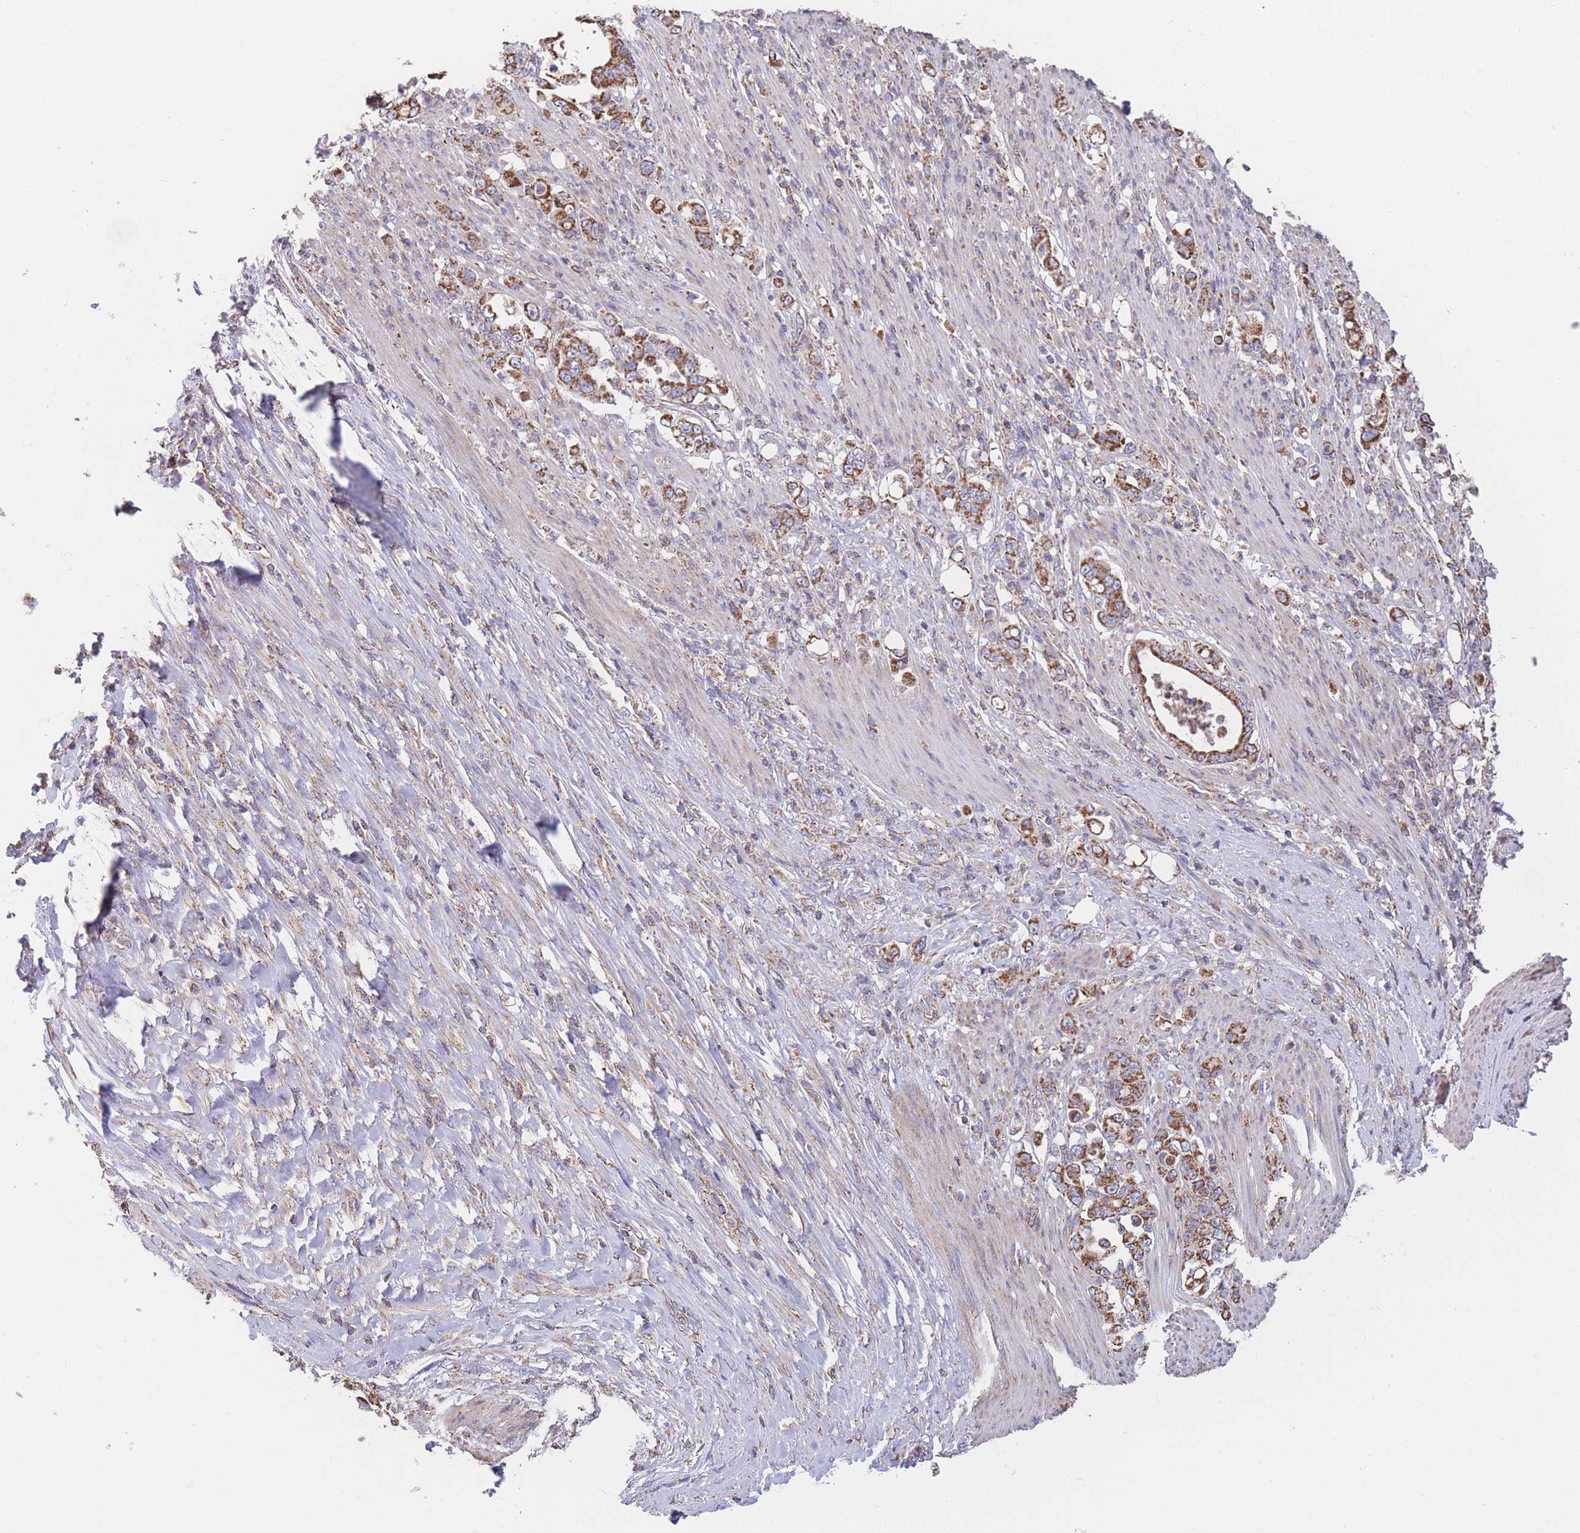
{"staining": {"intensity": "moderate", "quantity": ">75%", "location": "cytoplasmic/membranous"}, "tissue": "stomach cancer", "cell_type": "Tumor cells", "image_type": "cancer", "snomed": [{"axis": "morphology", "description": "Normal tissue, NOS"}, {"axis": "morphology", "description": "Adenocarcinoma, NOS"}, {"axis": "topography", "description": "Stomach"}], "caption": "Immunohistochemical staining of stomach cancer (adenocarcinoma) reveals medium levels of moderate cytoplasmic/membranous staining in approximately >75% of tumor cells.", "gene": "FKBP8", "patient": {"sex": "female", "age": 79}}